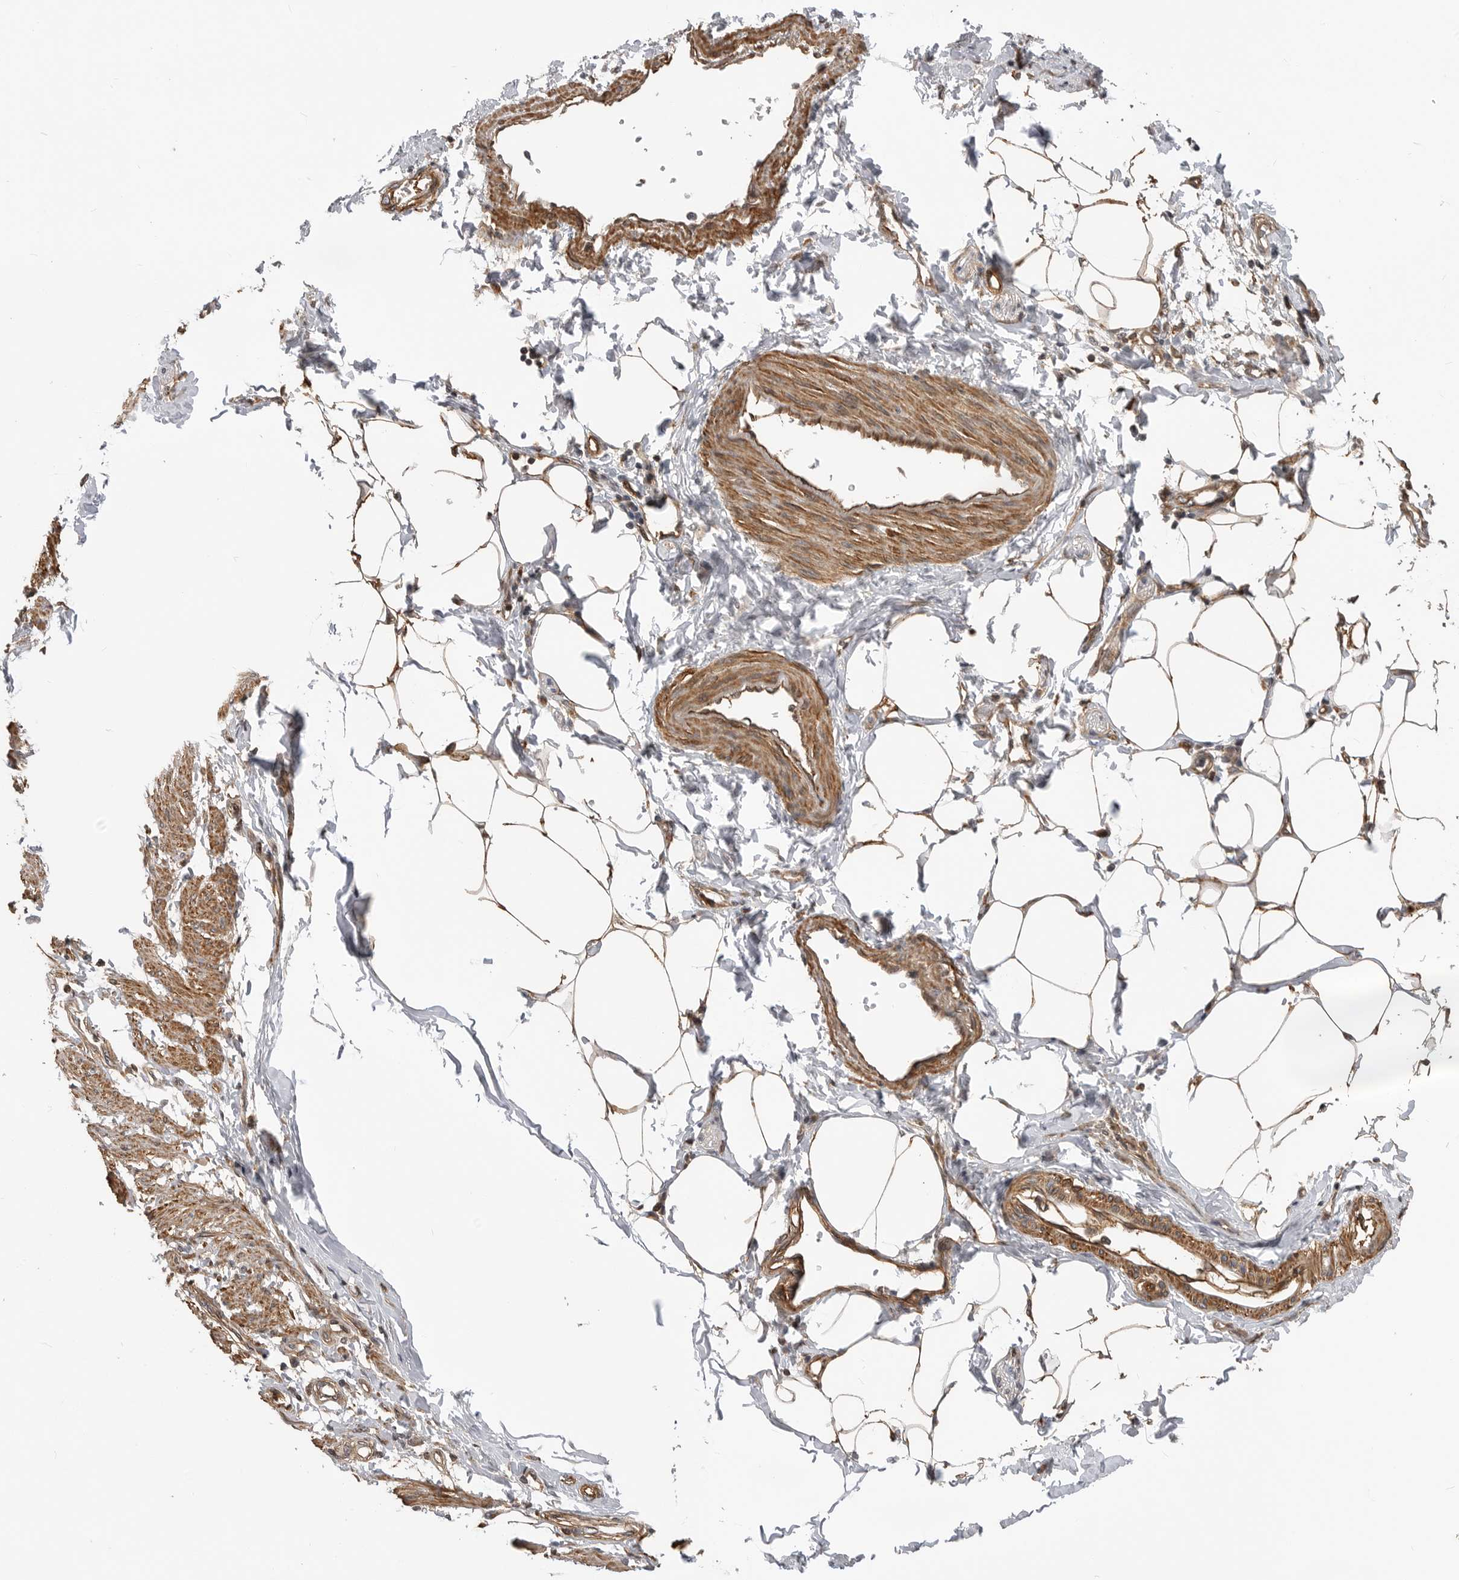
{"staining": {"intensity": "moderate", "quantity": ">75%", "location": "cytoplasmic/membranous"}, "tissue": "smooth muscle", "cell_type": "Smooth muscle cells", "image_type": "normal", "snomed": [{"axis": "morphology", "description": "Normal tissue, NOS"}, {"axis": "morphology", "description": "Adenocarcinoma, NOS"}, {"axis": "topography", "description": "Smooth muscle"}, {"axis": "topography", "description": "Colon"}], "caption": "About >75% of smooth muscle cells in normal smooth muscle demonstrate moderate cytoplasmic/membranous protein positivity as visualized by brown immunohistochemical staining.", "gene": "TRIM56", "patient": {"sex": "male", "age": 14}}